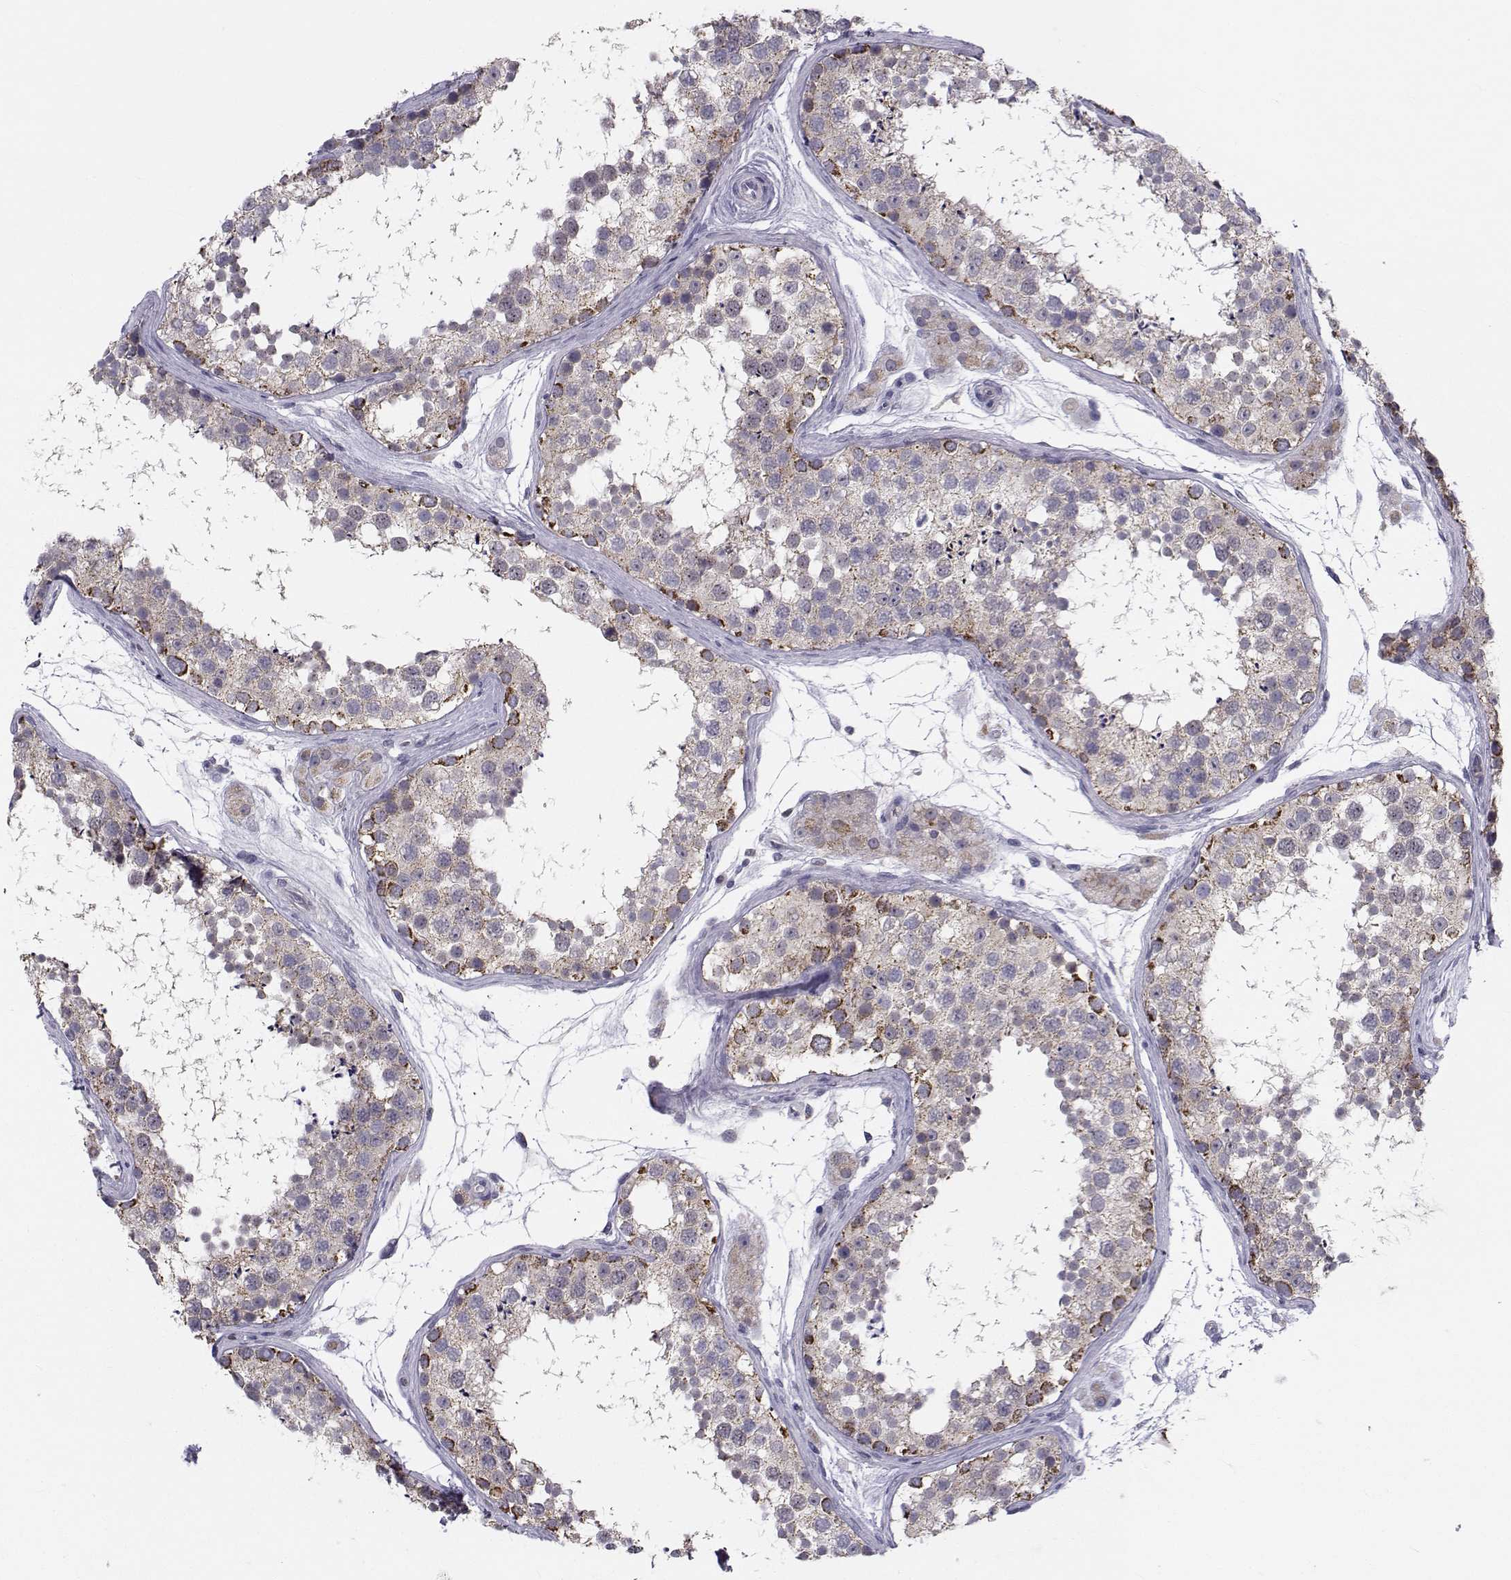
{"staining": {"intensity": "moderate", "quantity": "<25%", "location": "cytoplasmic/membranous"}, "tissue": "testis", "cell_type": "Cells in seminiferous ducts", "image_type": "normal", "snomed": [{"axis": "morphology", "description": "Normal tissue, NOS"}, {"axis": "topography", "description": "Testis"}], "caption": "Protein staining of unremarkable testis displays moderate cytoplasmic/membranous expression in about <25% of cells in seminiferous ducts.", "gene": "ANGPT1", "patient": {"sex": "male", "age": 41}}